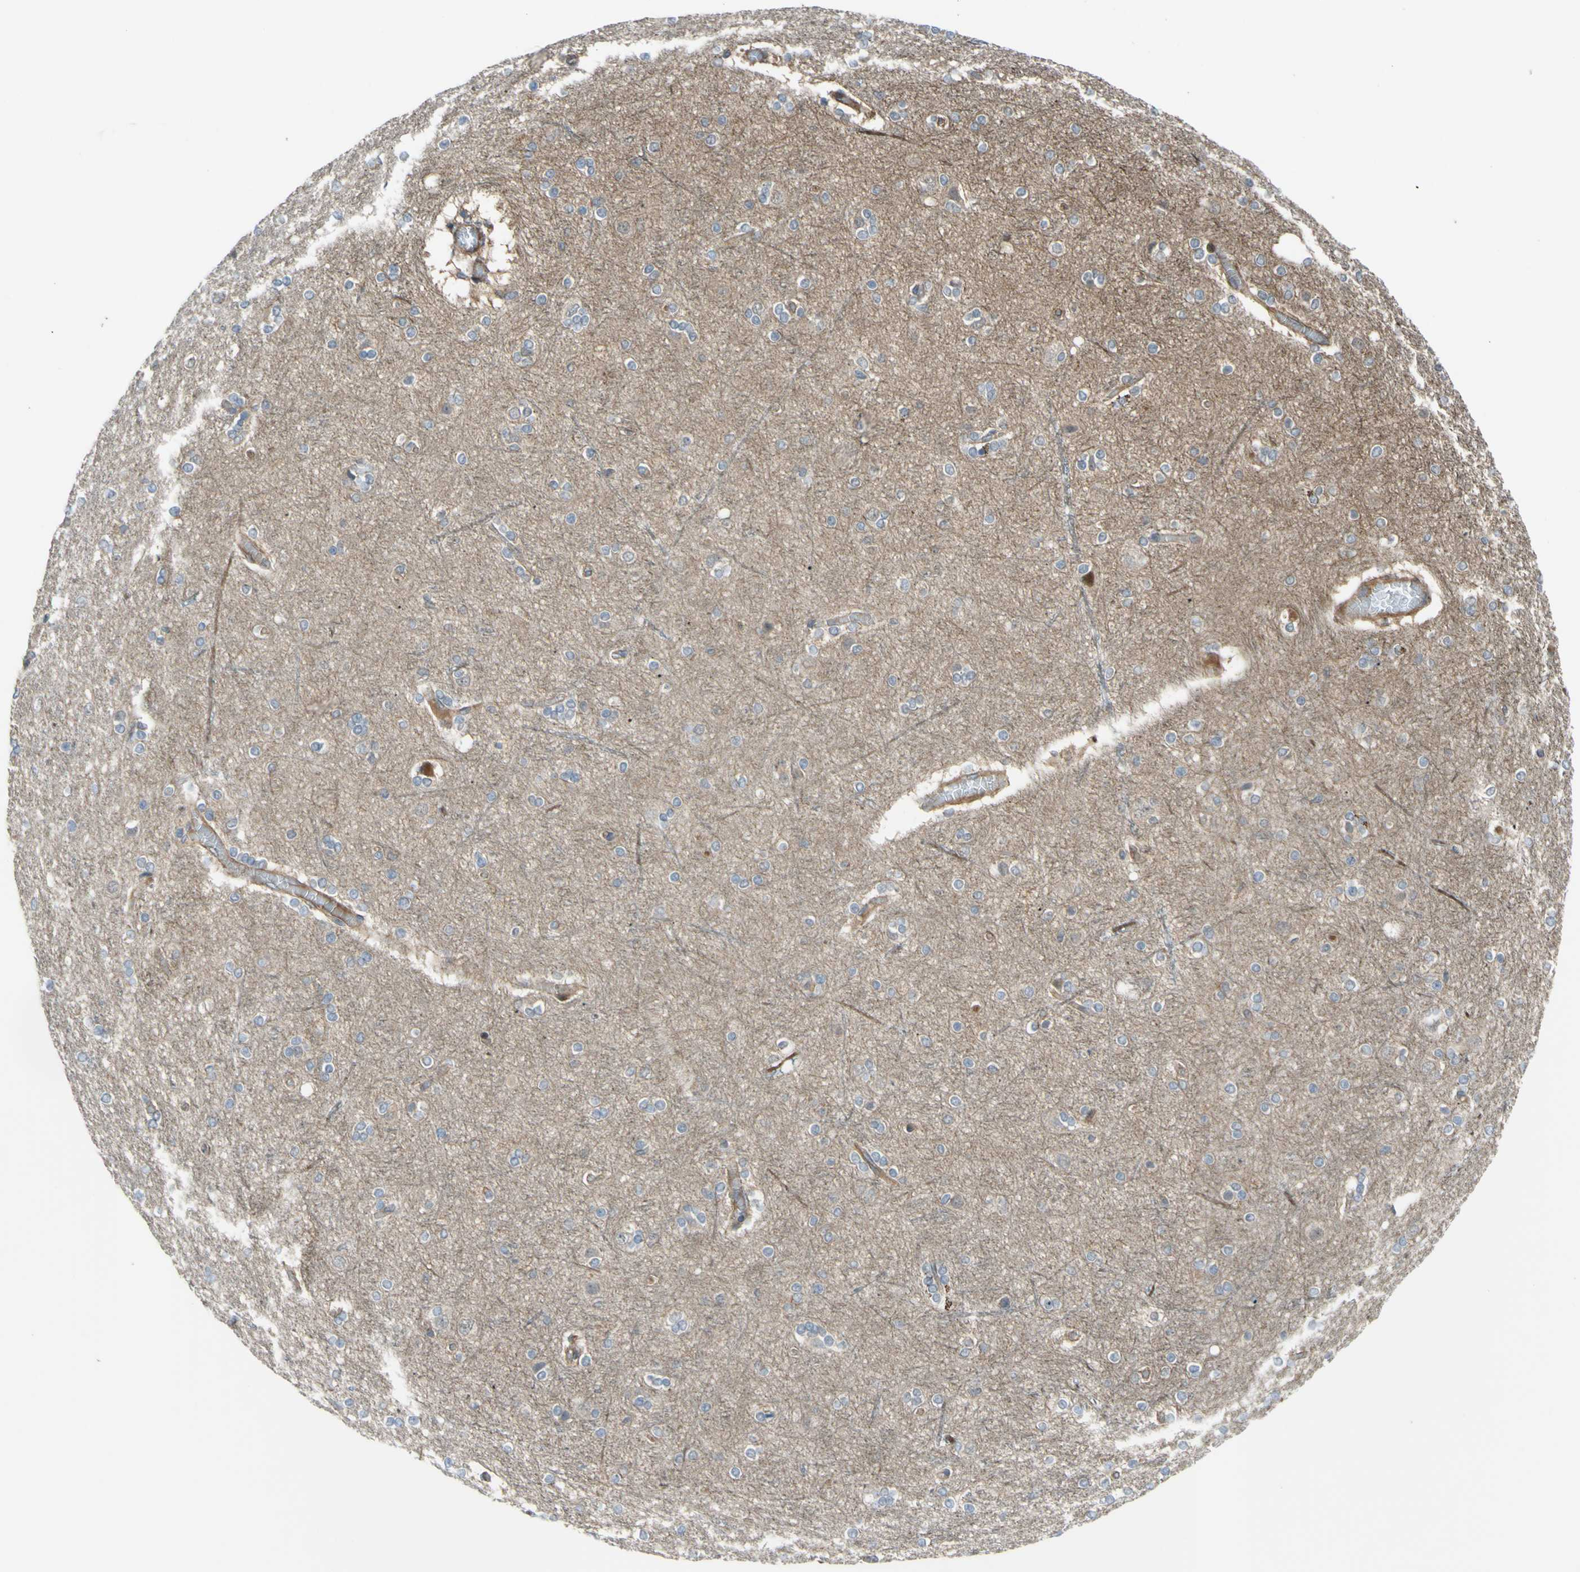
{"staining": {"intensity": "moderate", "quantity": ">75%", "location": "cytoplasmic/membranous"}, "tissue": "cerebral cortex", "cell_type": "Endothelial cells", "image_type": "normal", "snomed": [{"axis": "morphology", "description": "Normal tissue, NOS"}, {"axis": "topography", "description": "Cerebral cortex"}], "caption": "The photomicrograph shows immunohistochemical staining of unremarkable cerebral cortex. There is moderate cytoplasmic/membranous staining is present in about >75% of endothelial cells.", "gene": "FLII", "patient": {"sex": "female", "age": 54}}